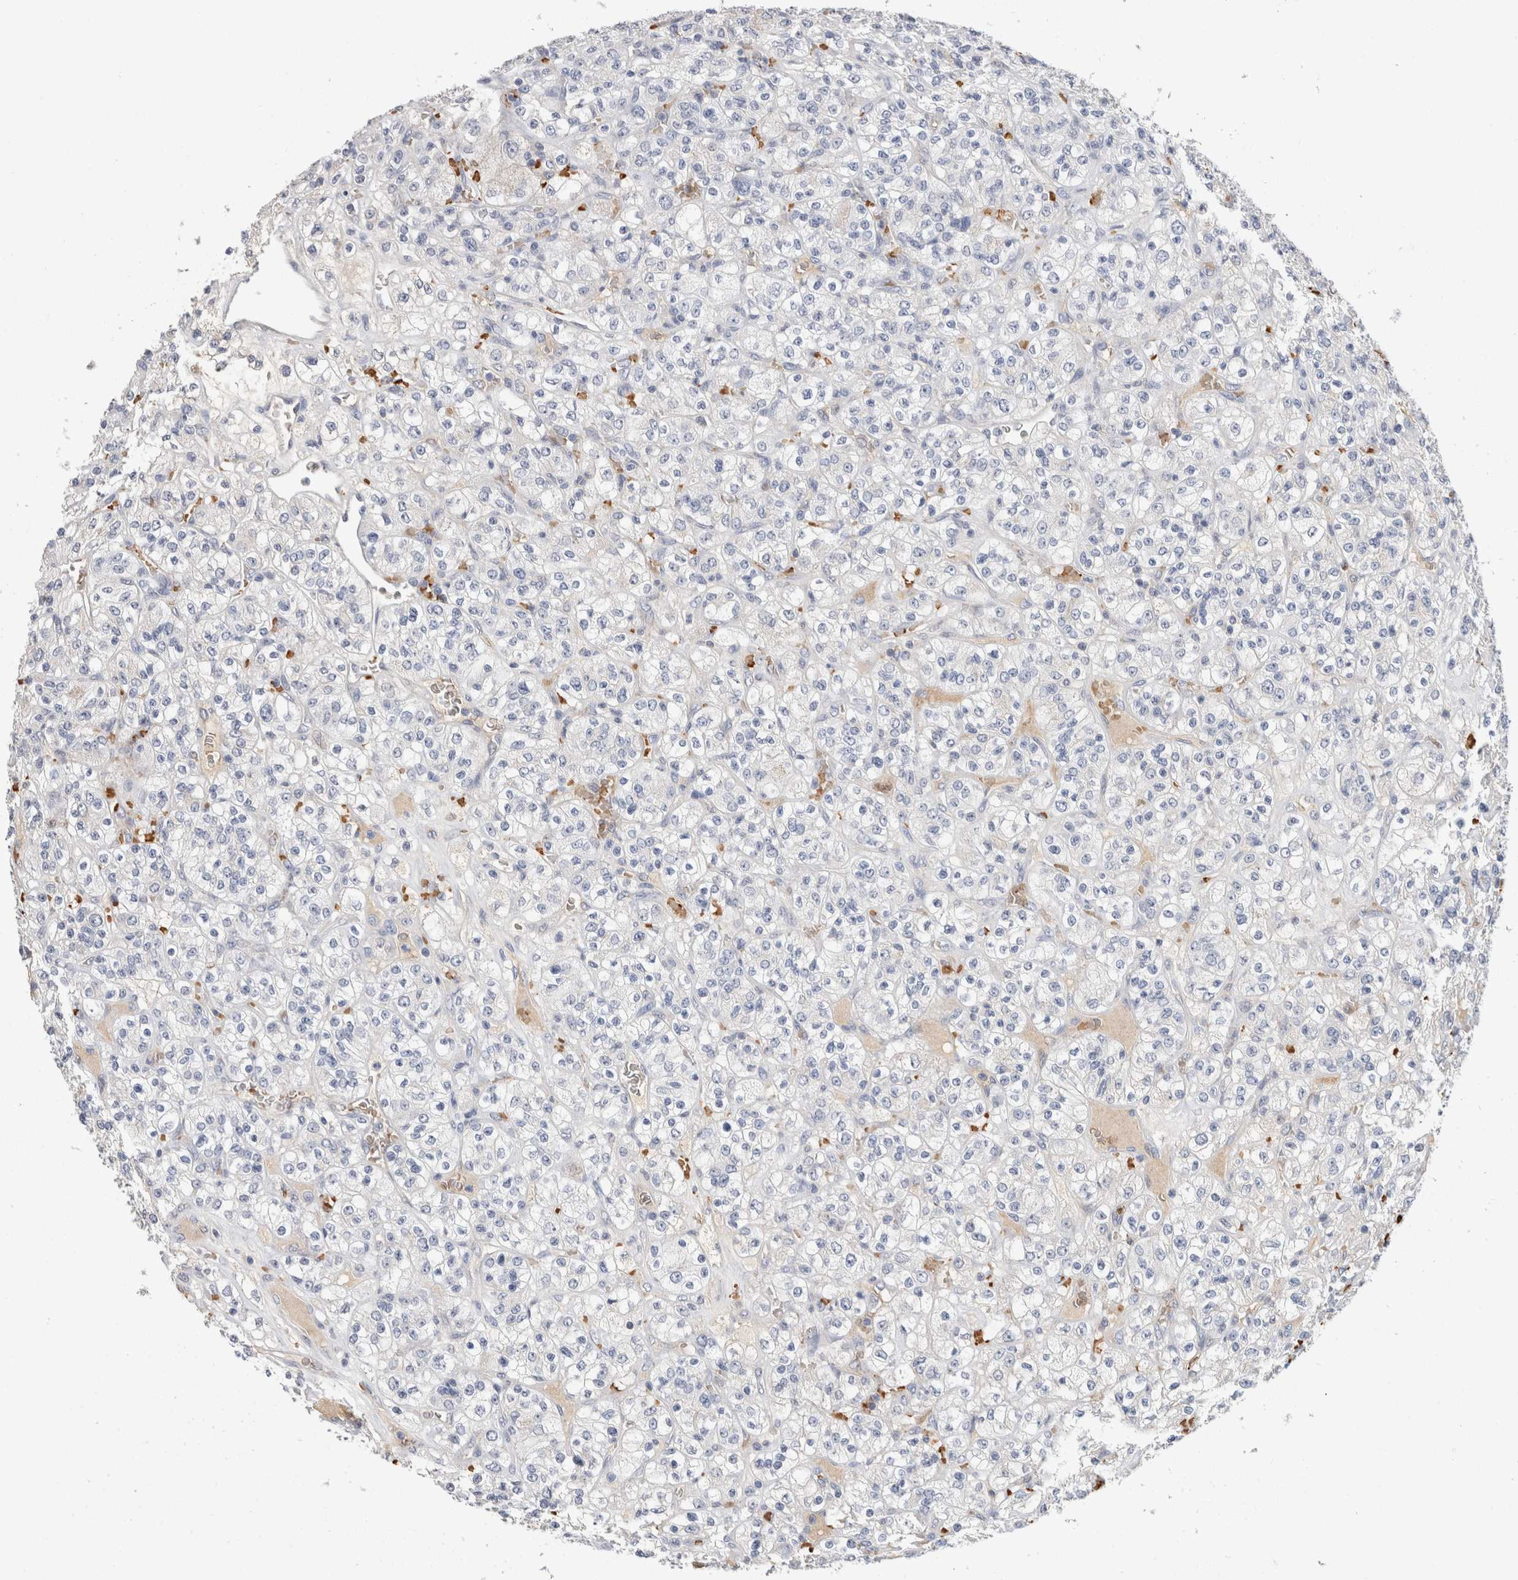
{"staining": {"intensity": "negative", "quantity": "none", "location": "none"}, "tissue": "renal cancer", "cell_type": "Tumor cells", "image_type": "cancer", "snomed": [{"axis": "morphology", "description": "Normal tissue, NOS"}, {"axis": "morphology", "description": "Adenocarcinoma, NOS"}, {"axis": "topography", "description": "Kidney"}], "caption": "The immunohistochemistry histopathology image has no significant positivity in tumor cells of adenocarcinoma (renal) tissue.", "gene": "CA1", "patient": {"sex": "female", "age": 72}}